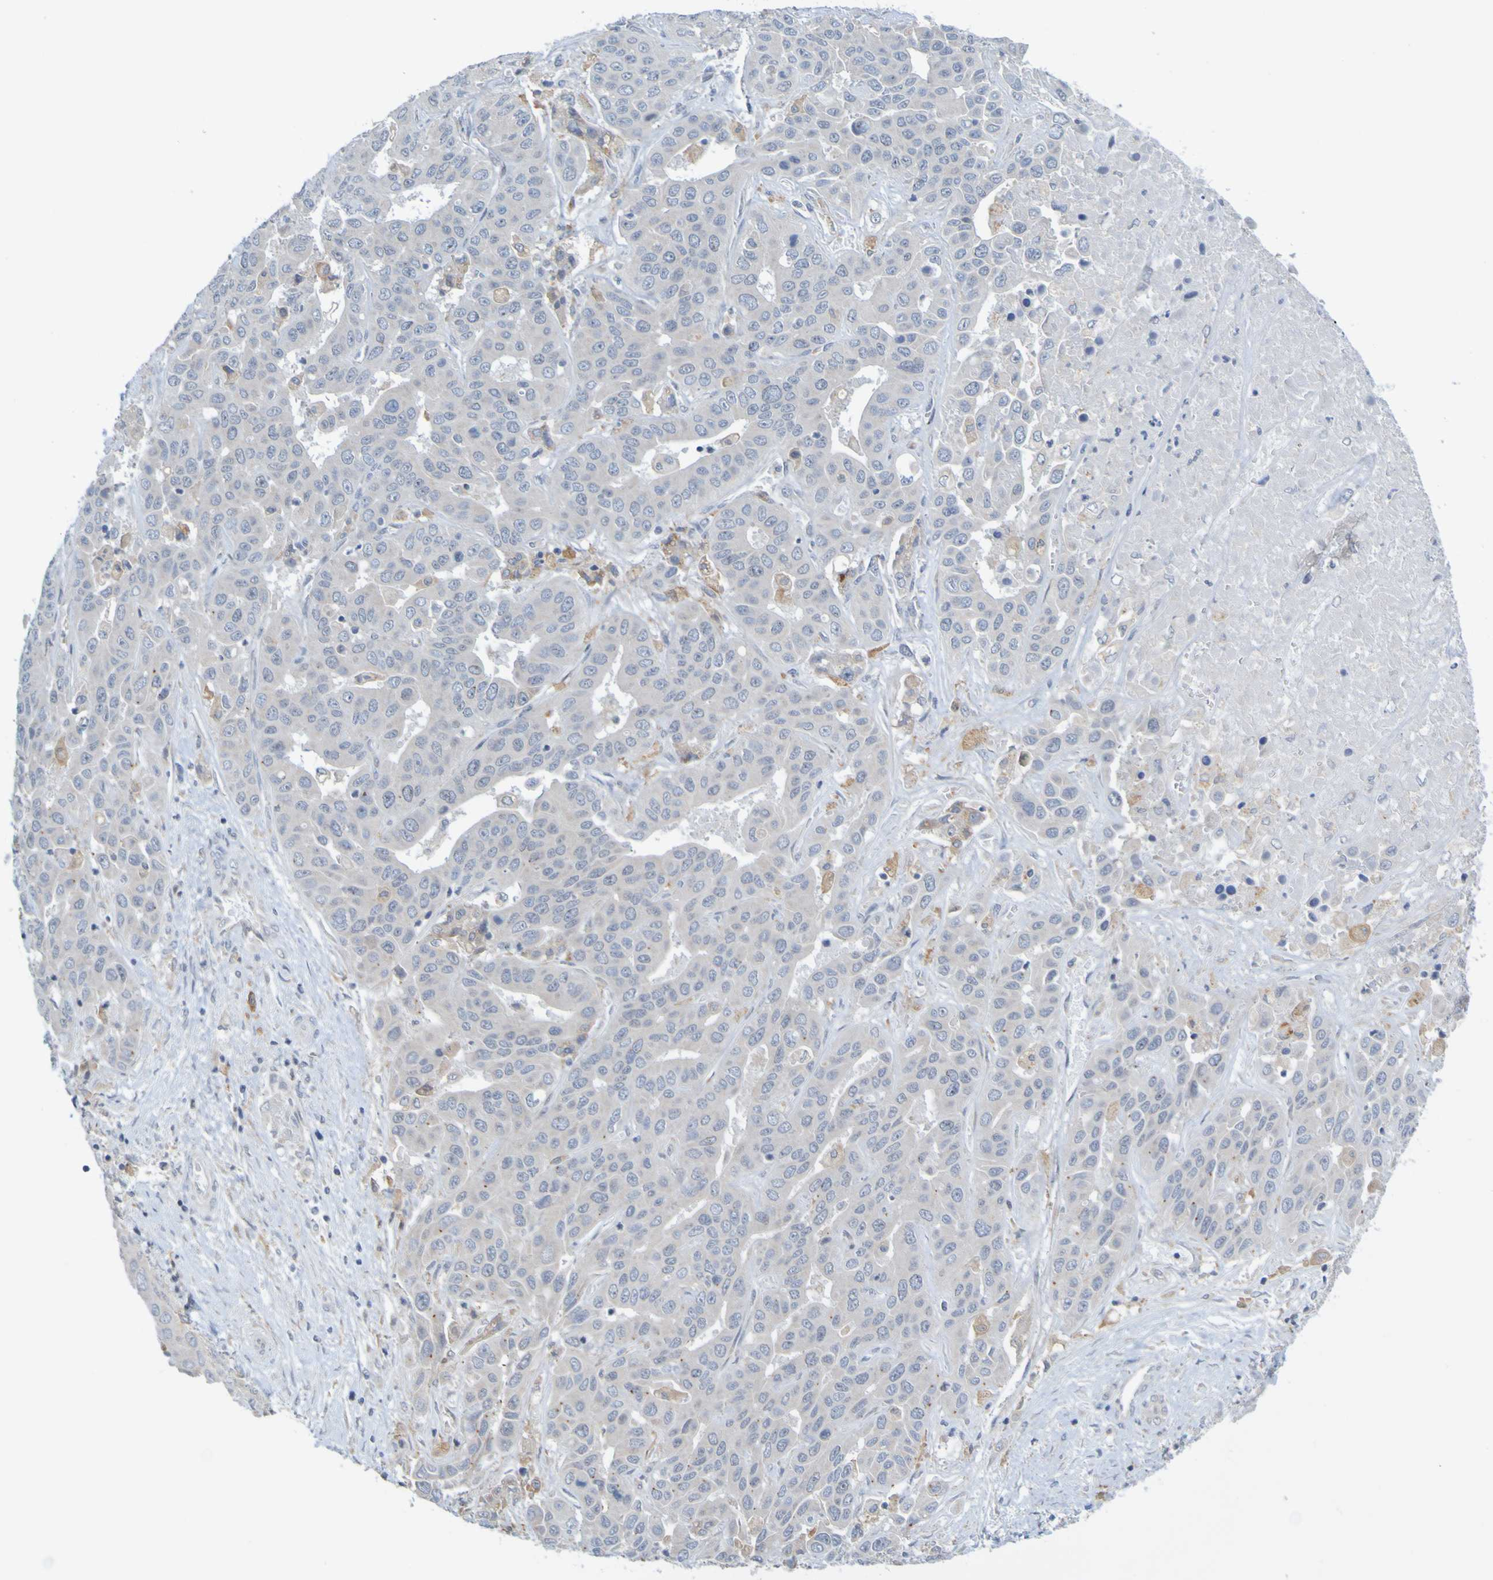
{"staining": {"intensity": "negative", "quantity": "none", "location": "none"}, "tissue": "liver cancer", "cell_type": "Tumor cells", "image_type": "cancer", "snomed": [{"axis": "morphology", "description": "Cholangiocarcinoma"}, {"axis": "topography", "description": "Liver"}], "caption": "The IHC histopathology image has no significant positivity in tumor cells of cholangiocarcinoma (liver) tissue.", "gene": "LILRB5", "patient": {"sex": "female", "age": 52}}